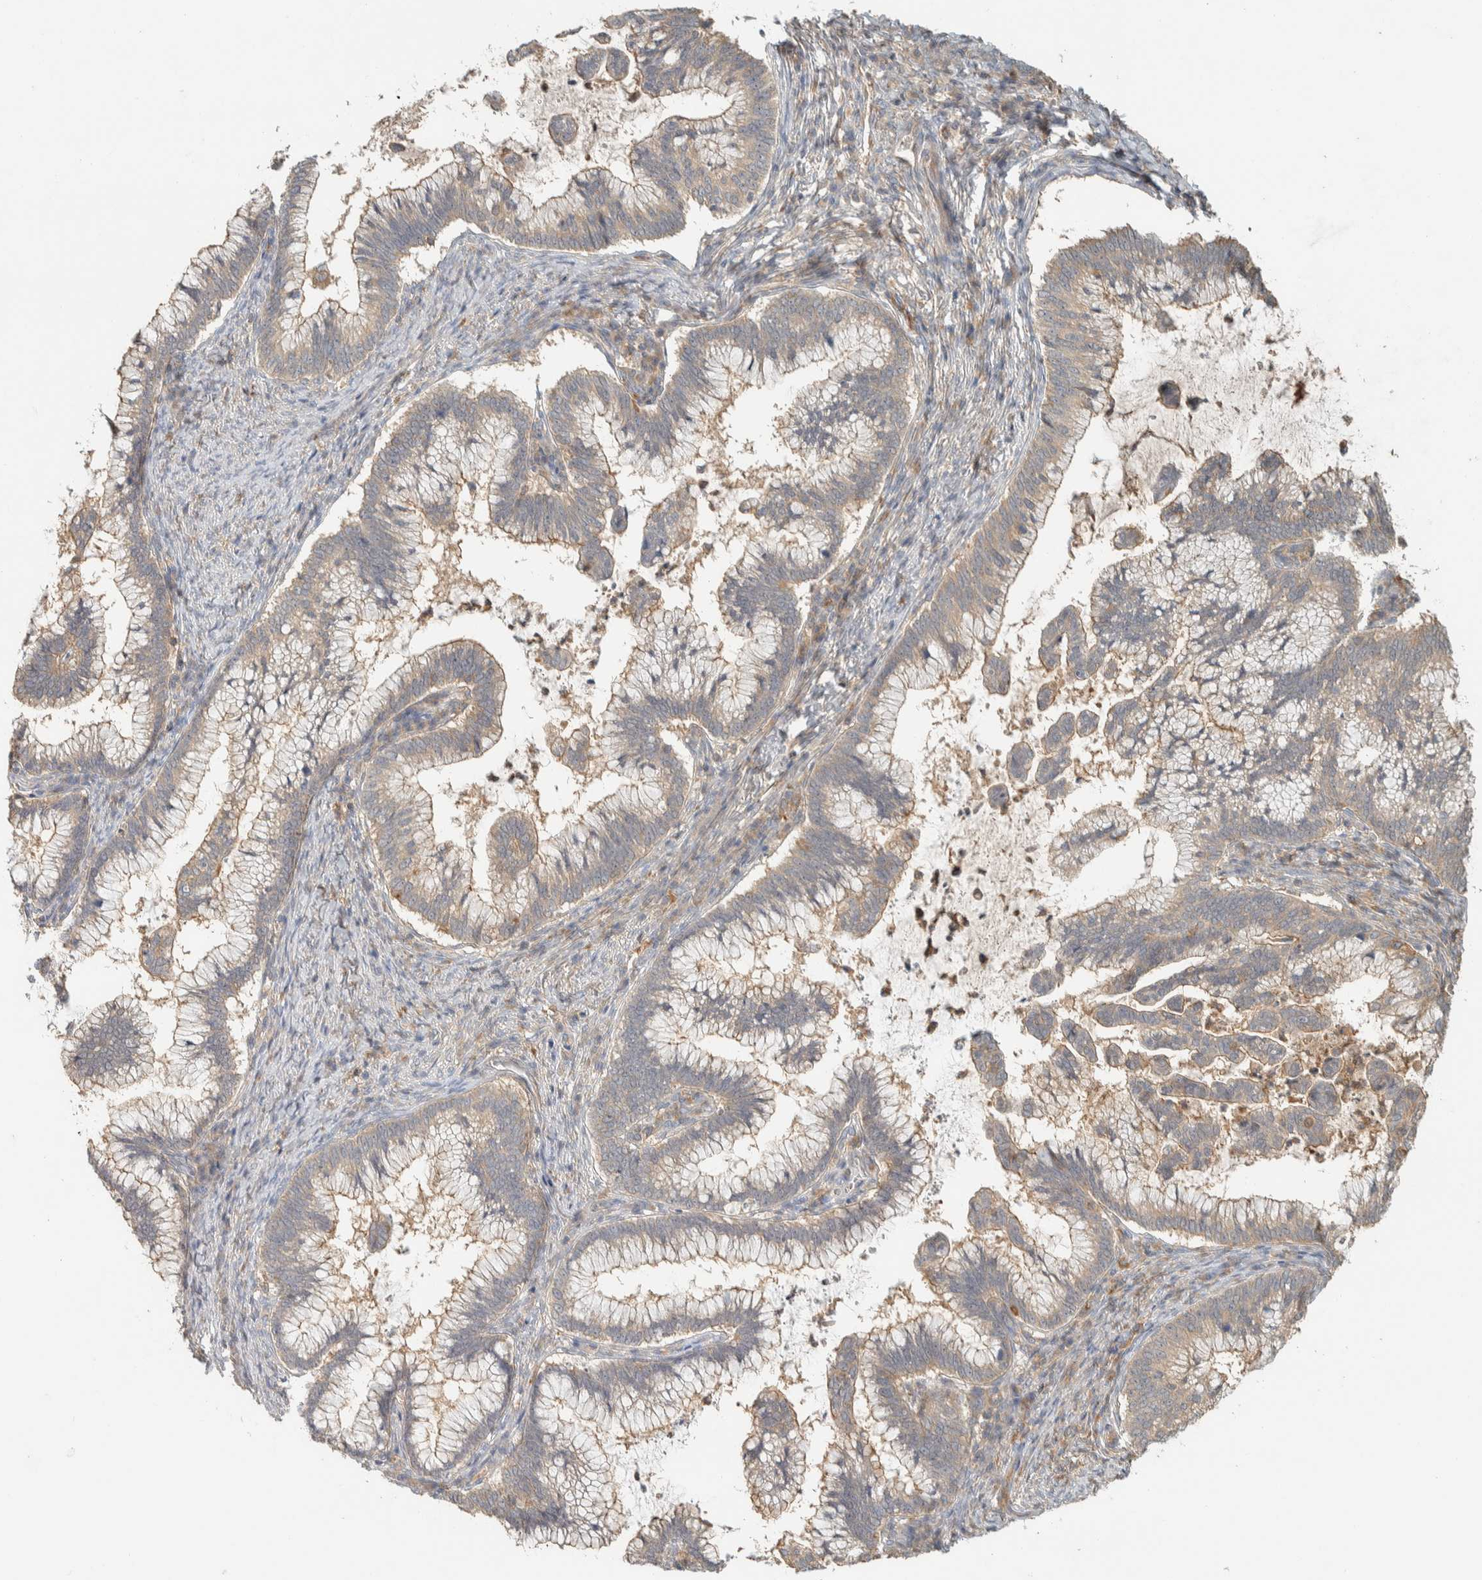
{"staining": {"intensity": "weak", "quantity": ">75%", "location": "cytoplasmic/membranous"}, "tissue": "cervical cancer", "cell_type": "Tumor cells", "image_type": "cancer", "snomed": [{"axis": "morphology", "description": "Adenocarcinoma, NOS"}, {"axis": "topography", "description": "Cervix"}], "caption": "Immunohistochemistry staining of adenocarcinoma (cervical), which exhibits low levels of weak cytoplasmic/membranous staining in approximately >75% of tumor cells indicating weak cytoplasmic/membranous protein staining. The staining was performed using DAB (3,3'-diaminobenzidine) (brown) for protein detection and nuclei were counterstained in hematoxylin (blue).", "gene": "RAB11FIP1", "patient": {"sex": "female", "age": 36}}